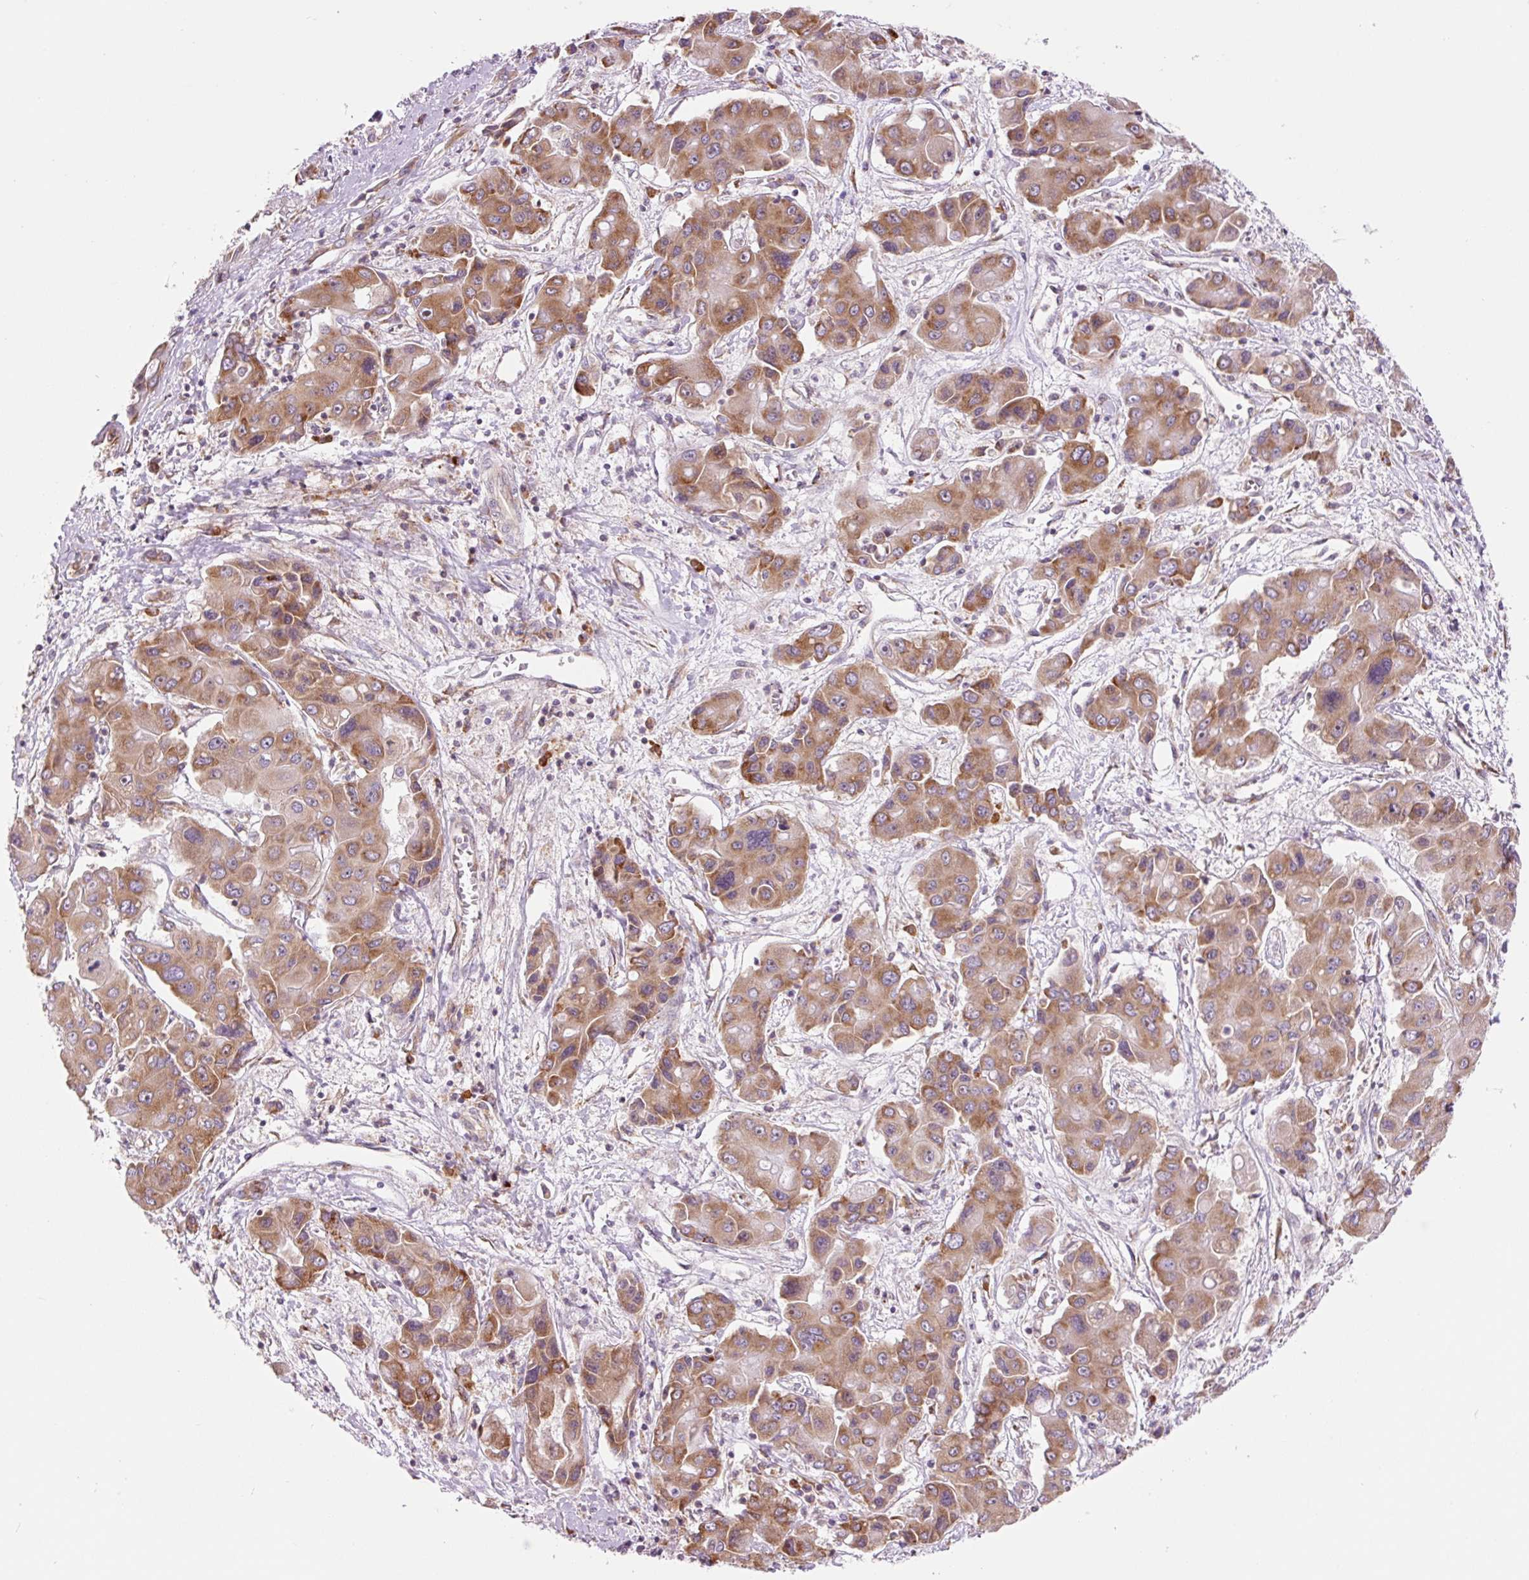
{"staining": {"intensity": "moderate", "quantity": ">75%", "location": "cytoplasmic/membranous"}, "tissue": "liver cancer", "cell_type": "Tumor cells", "image_type": "cancer", "snomed": [{"axis": "morphology", "description": "Cholangiocarcinoma"}, {"axis": "topography", "description": "Liver"}], "caption": "This is a photomicrograph of IHC staining of liver cancer, which shows moderate staining in the cytoplasmic/membranous of tumor cells.", "gene": "RPL41", "patient": {"sex": "male", "age": 67}}